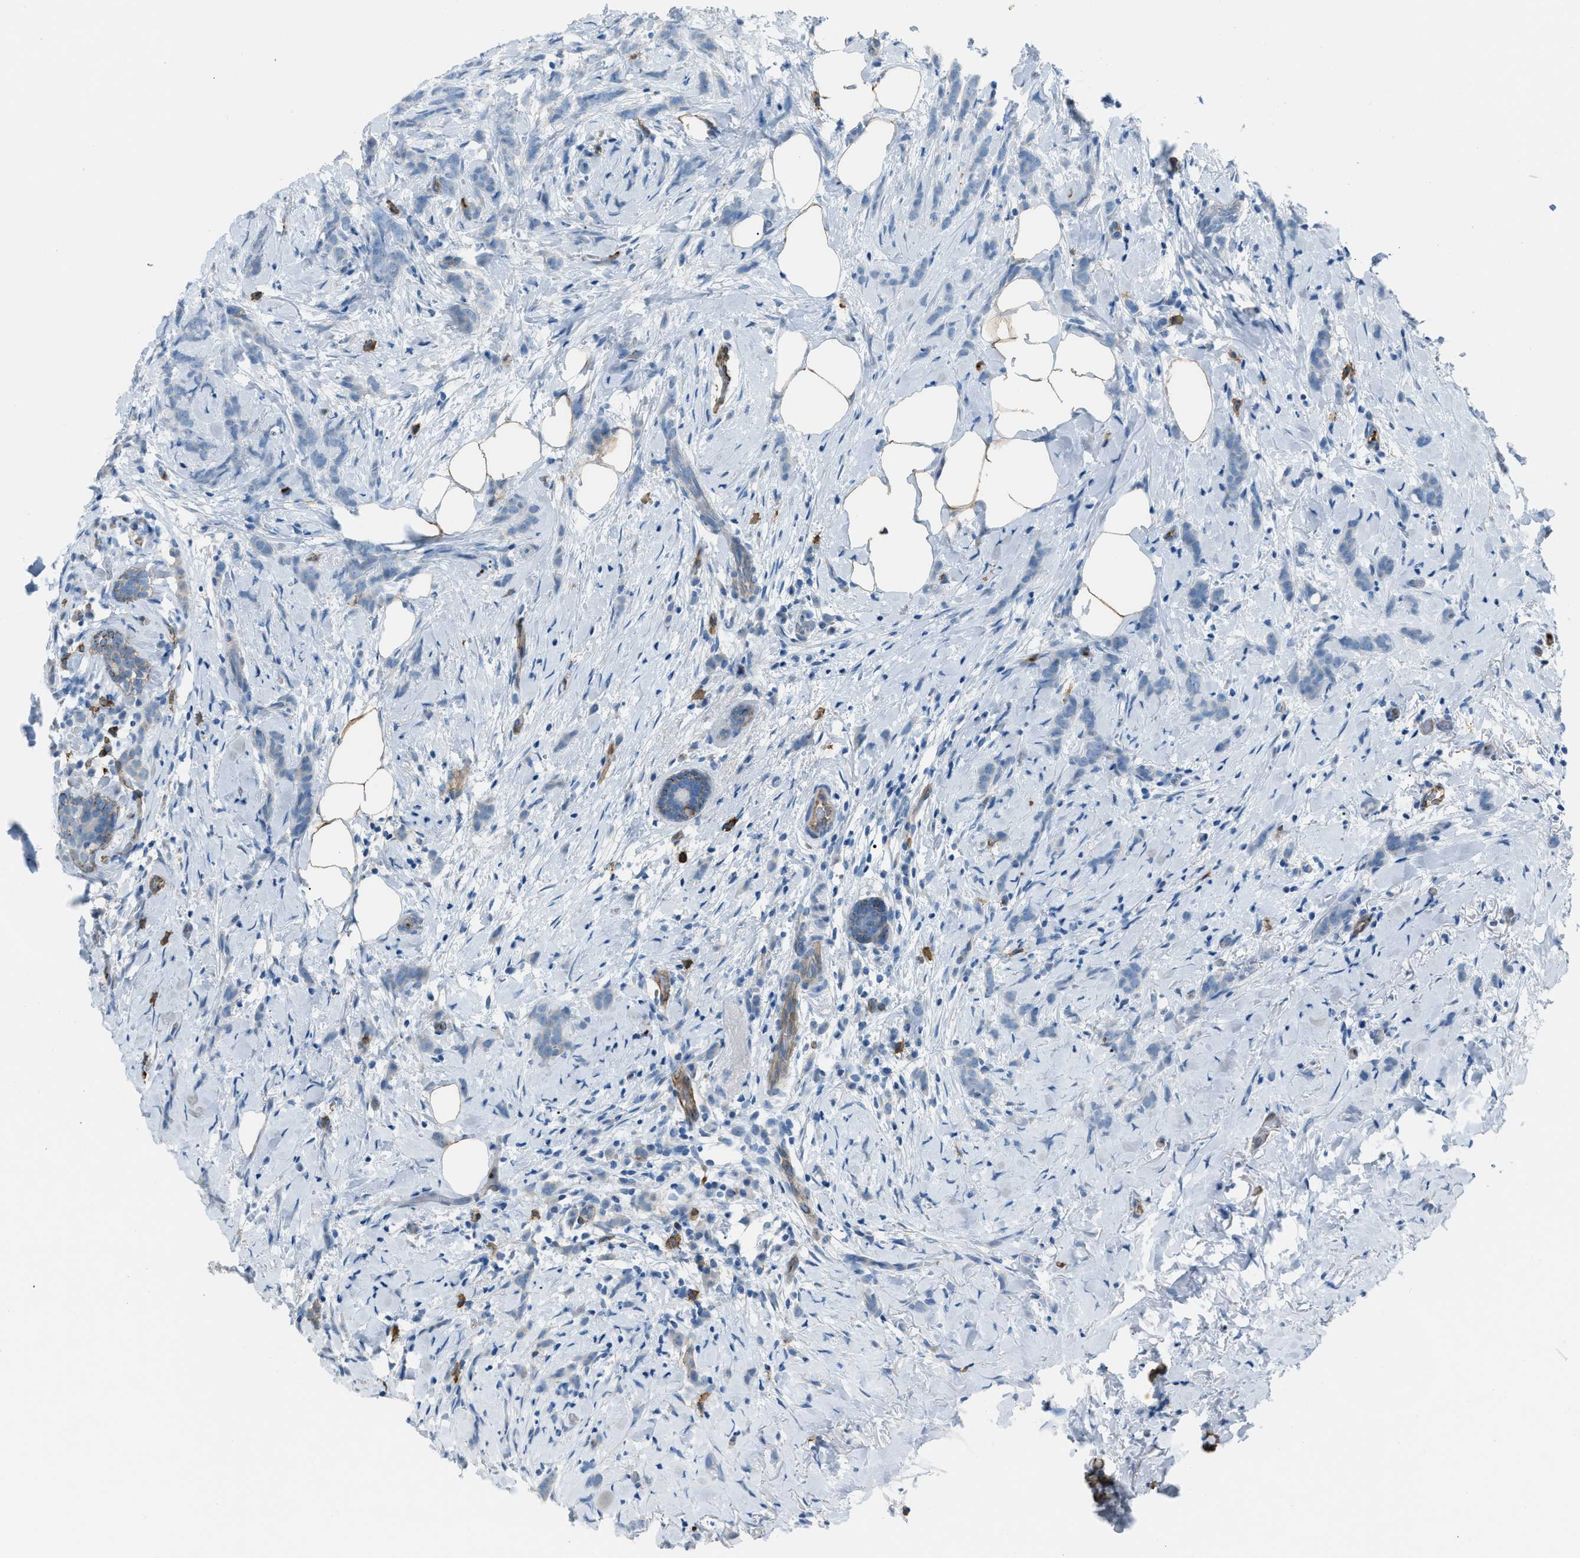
{"staining": {"intensity": "negative", "quantity": "none", "location": "none"}, "tissue": "breast cancer", "cell_type": "Tumor cells", "image_type": "cancer", "snomed": [{"axis": "morphology", "description": "Lobular carcinoma, in situ"}, {"axis": "morphology", "description": "Lobular carcinoma"}, {"axis": "topography", "description": "Breast"}], "caption": "Tumor cells show no significant expression in breast cancer (lobular carcinoma in situ).", "gene": "SLC22A15", "patient": {"sex": "female", "age": 41}}